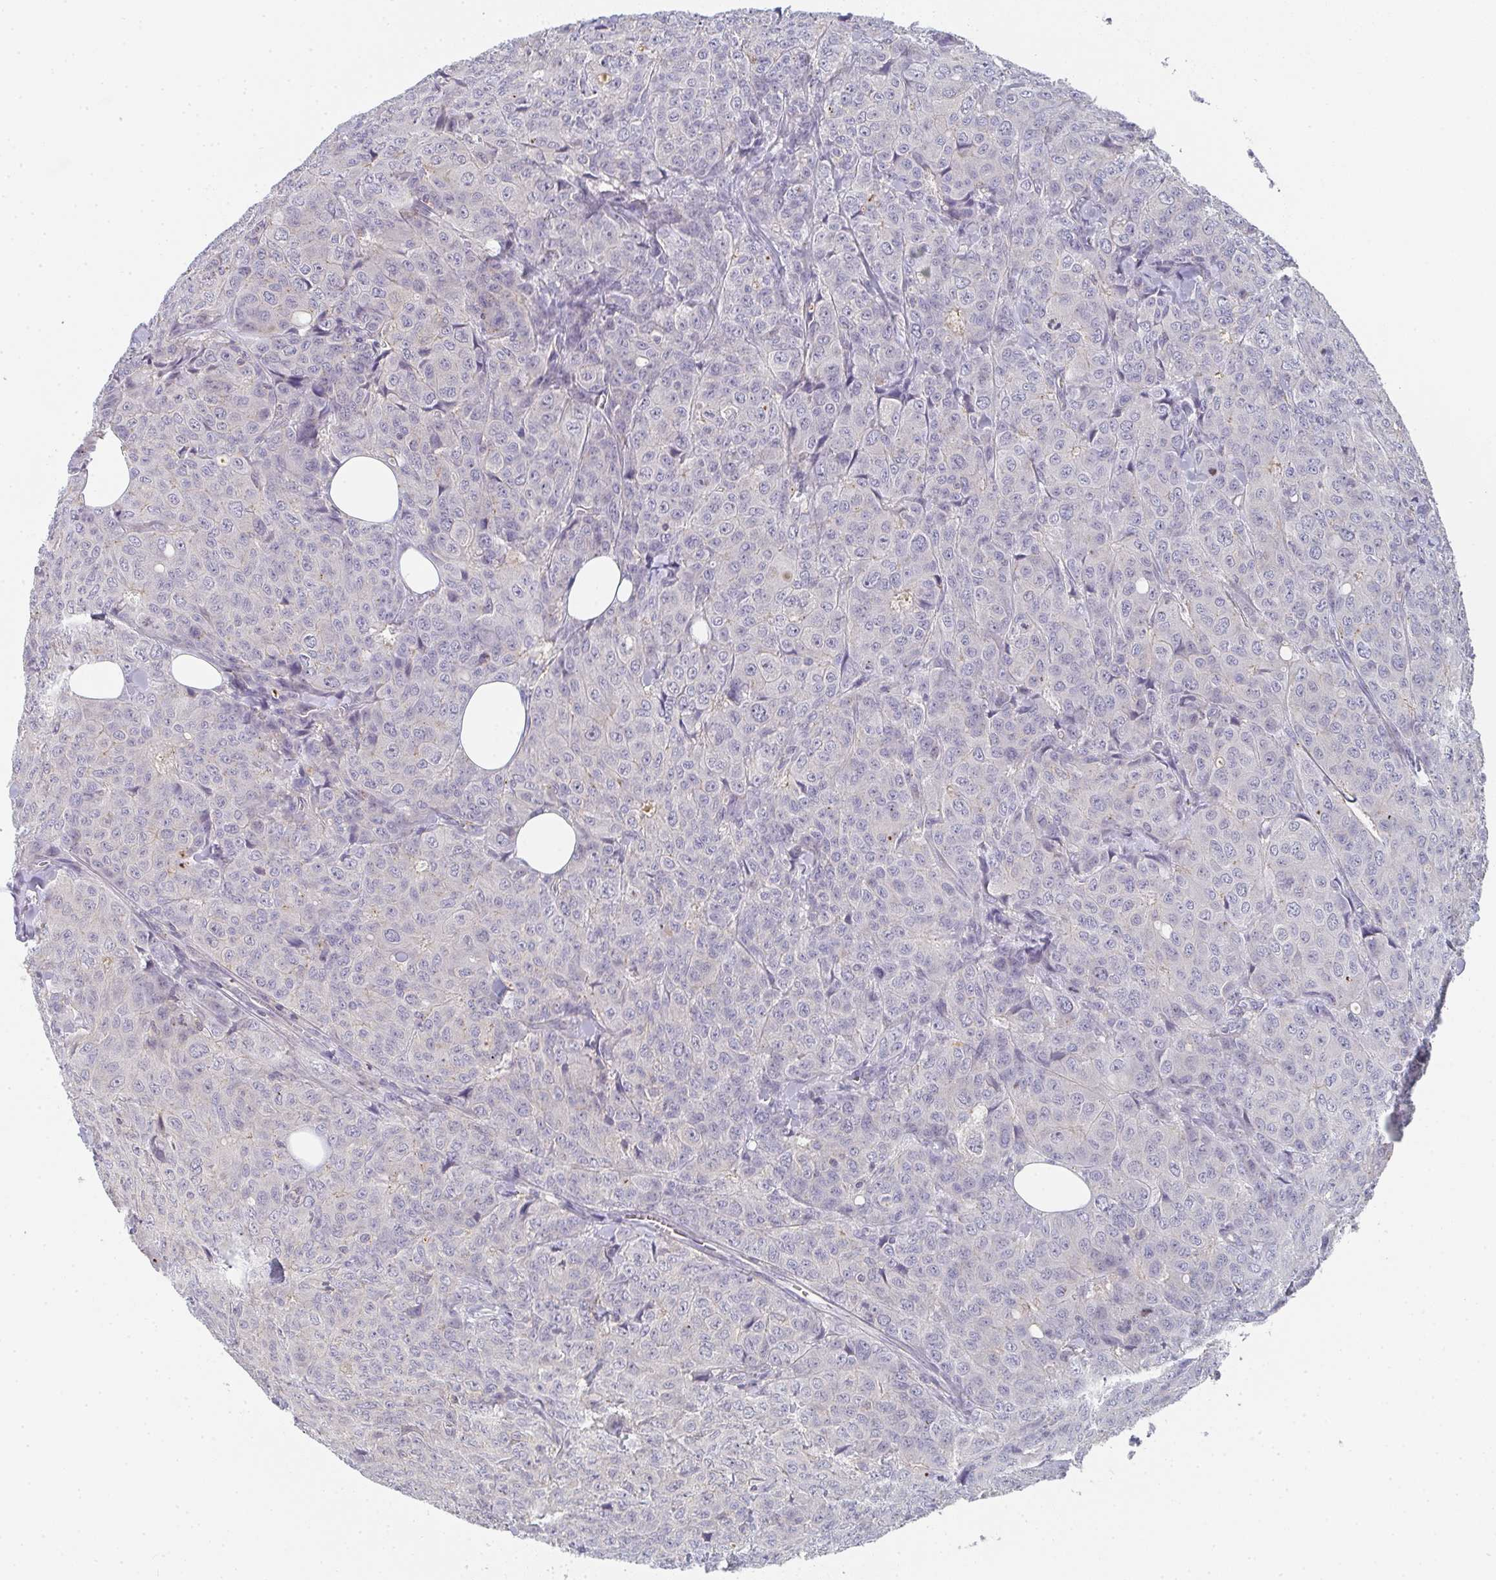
{"staining": {"intensity": "negative", "quantity": "none", "location": "none"}, "tissue": "breast cancer", "cell_type": "Tumor cells", "image_type": "cancer", "snomed": [{"axis": "morphology", "description": "Duct carcinoma"}, {"axis": "topography", "description": "Breast"}], "caption": "DAB immunohistochemical staining of breast cancer displays no significant staining in tumor cells.", "gene": "CHMP5", "patient": {"sex": "female", "age": 43}}